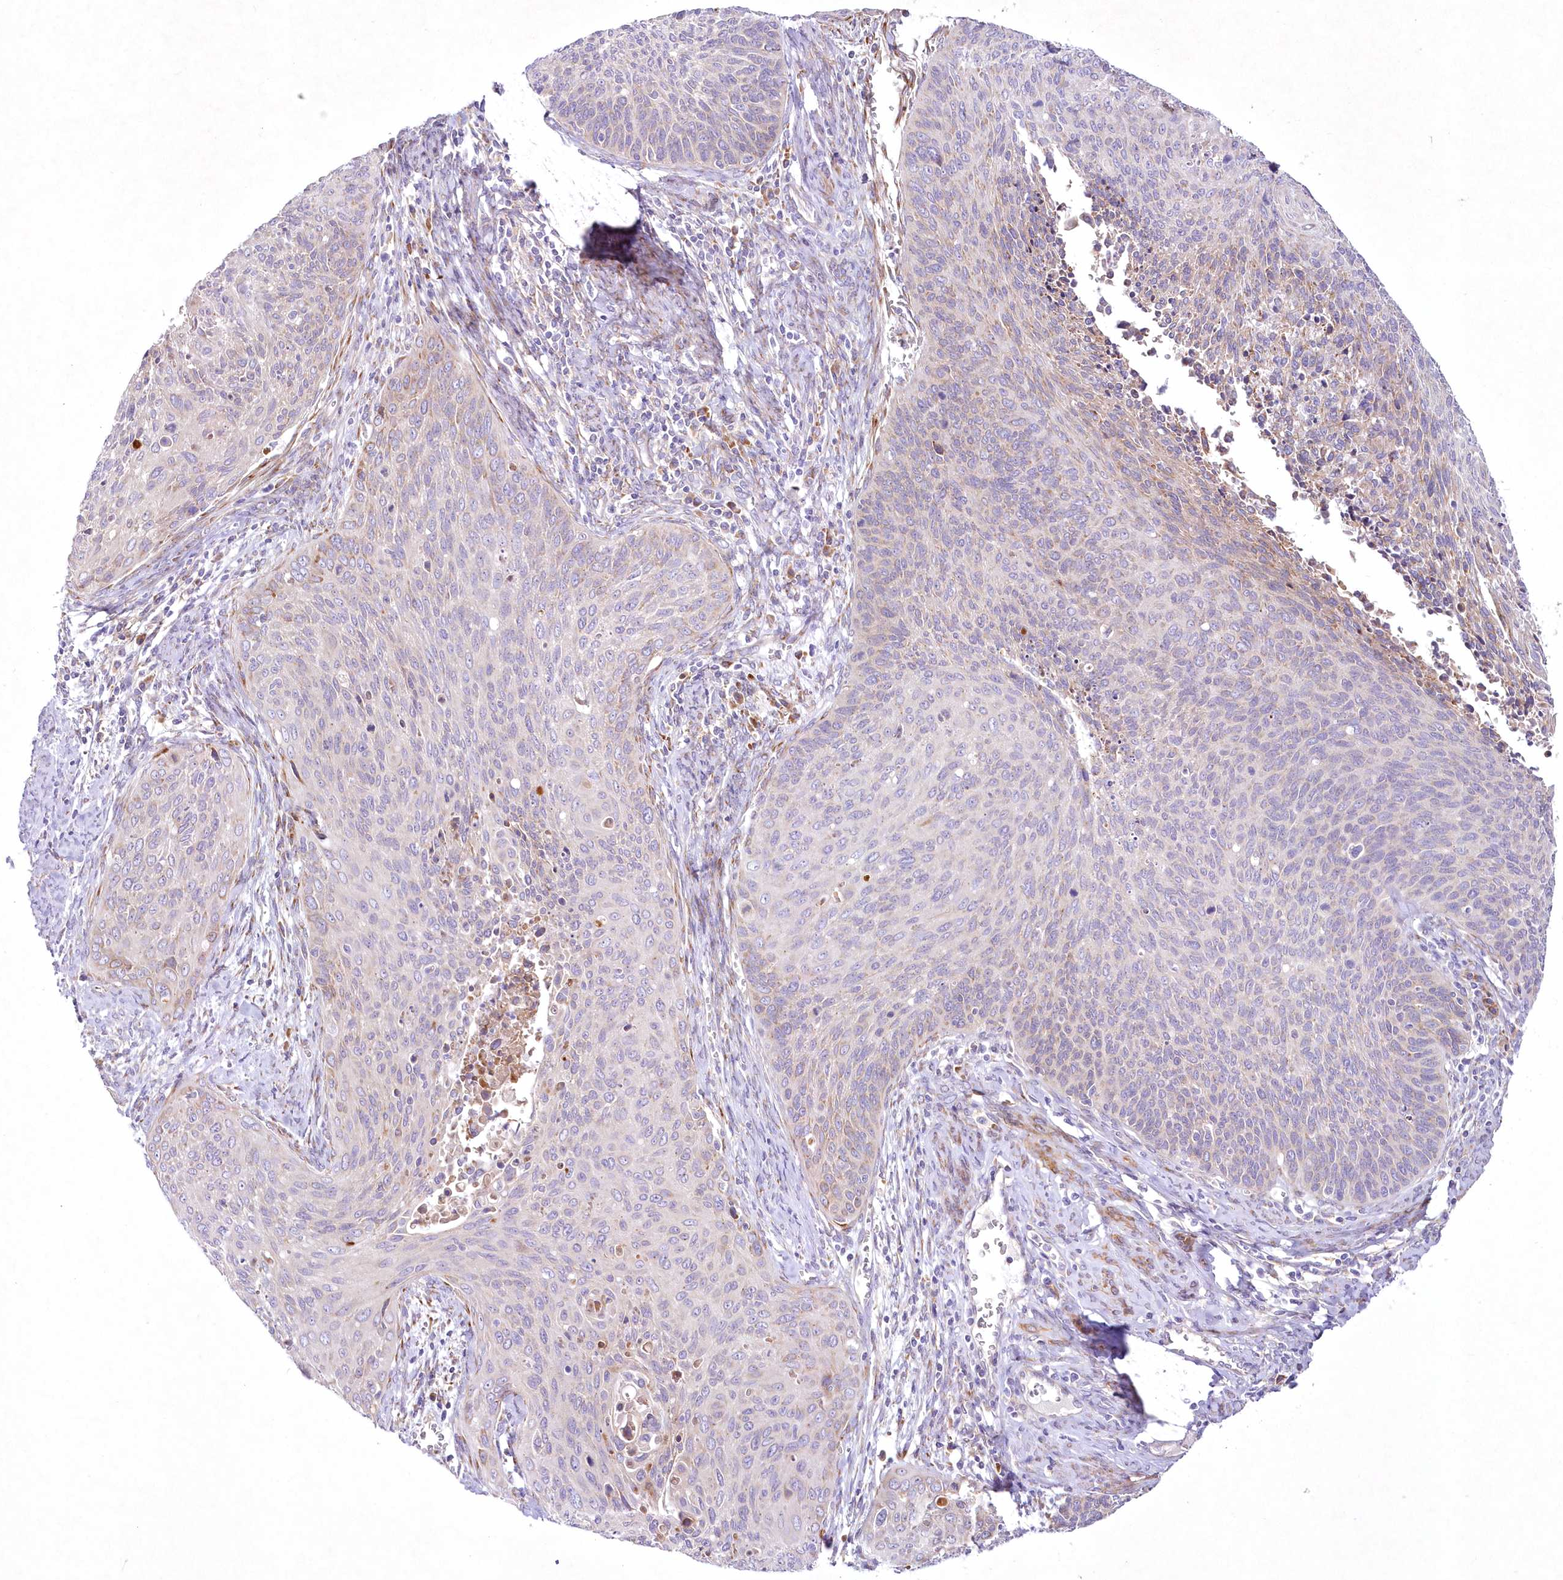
{"staining": {"intensity": "negative", "quantity": "none", "location": "none"}, "tissue": "cervical cancer", "cell_type": "Tumor cells", "image_type": "cancer", "snomed": [{"axis": "morphology", "description": "Squamous cell carcinoma, NOS"}, {"axis": "topography", "description": "Cervix"}], "caption": "Immunohistochemical staining of human cervical cancer exhibits no significant positivity in tumor cells.", "gene": "ARFGEF3", "patient": {"sex": "female", "age": 55}}